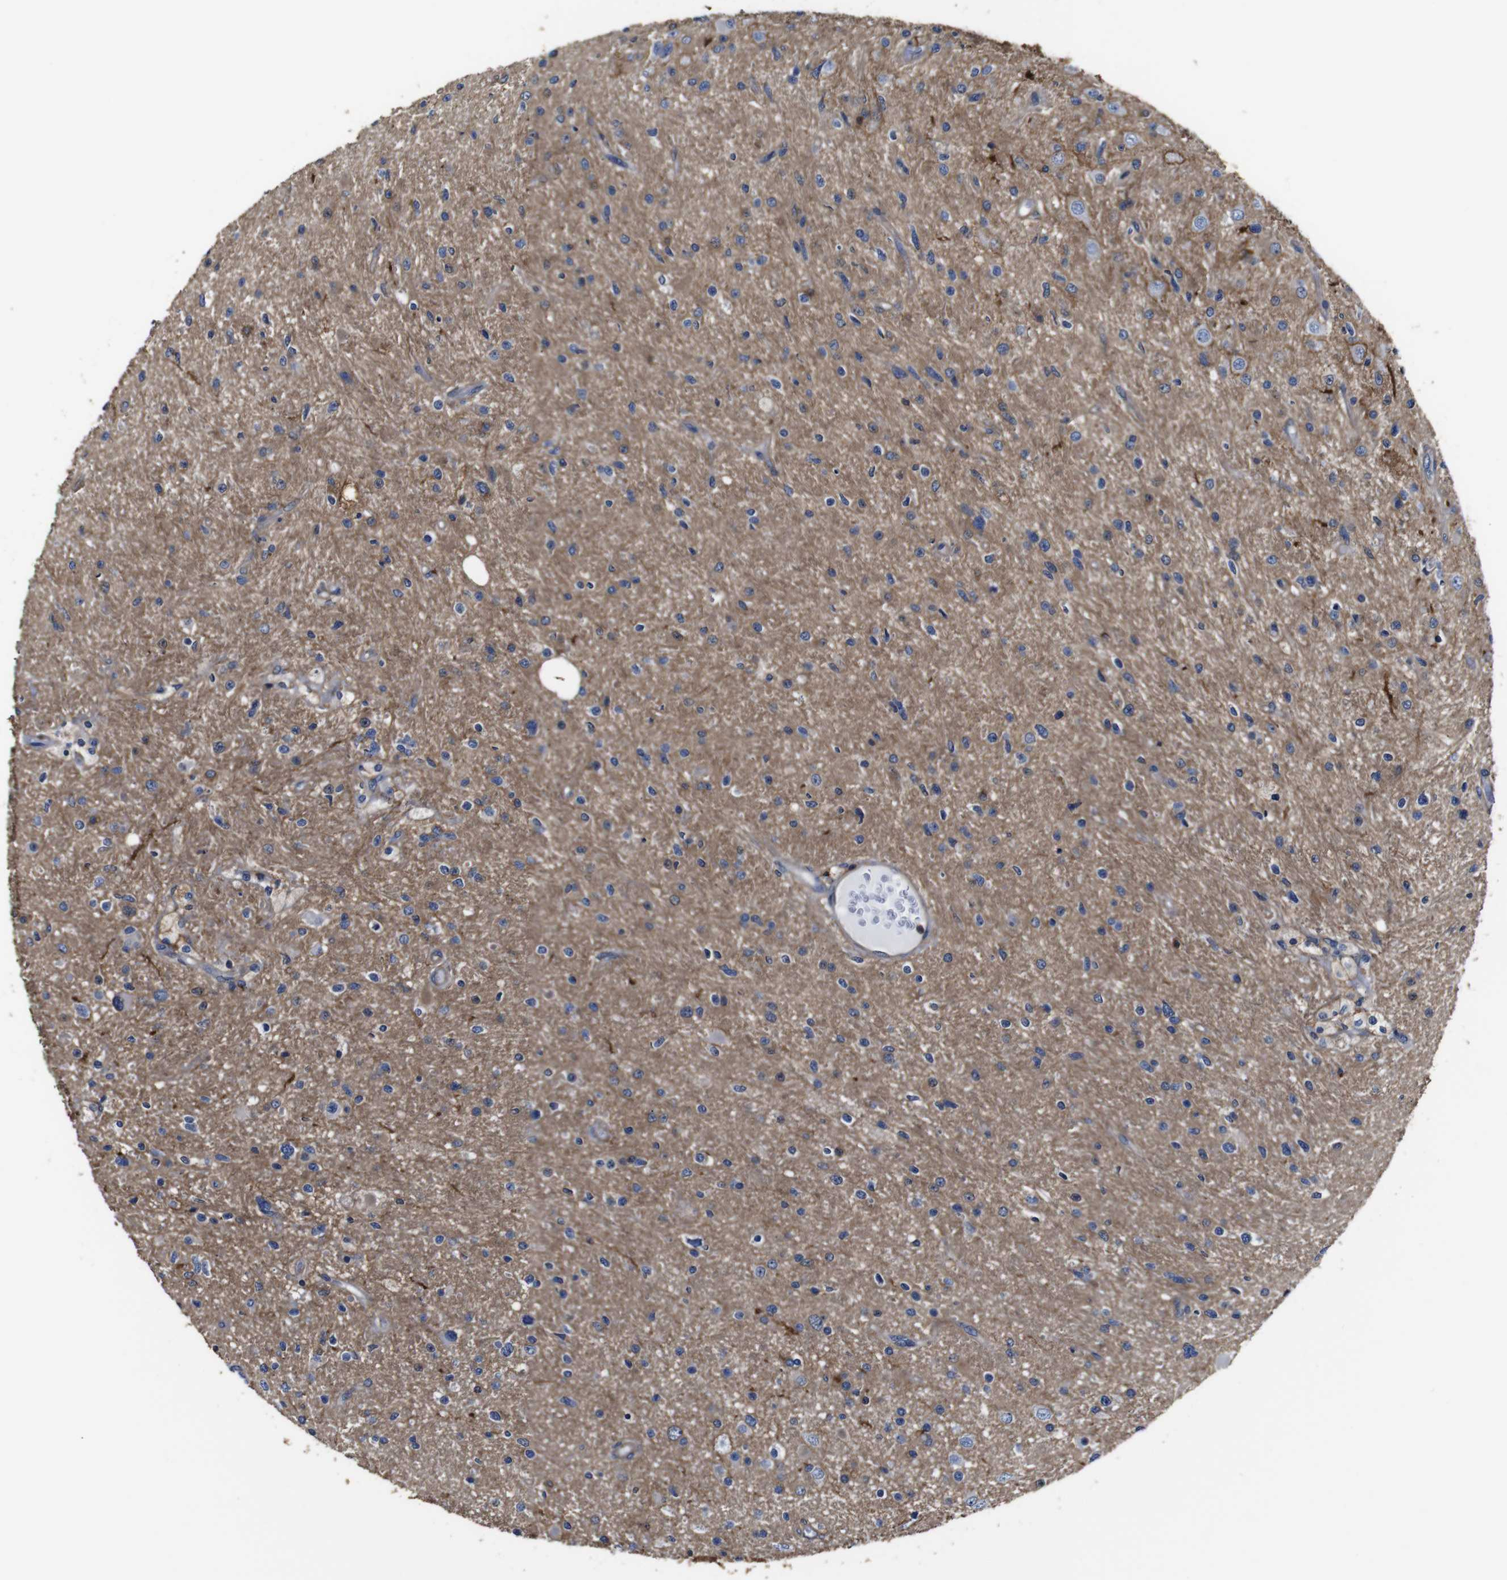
{"staining": {"intensity": "strong", "quantity": "25%-75%", "location": "cytoplasmic/membranous"}, "tissue": "glioma", "cell_type": "Tumor cells", "image_type": "cancer", "snomed": [{"axis": "morphology", "description": "Glioma, malignant, High grade"}, {"axis": "topography", "description": "Brain"}], "caption": "The immunohistochemical stain highlights strong cytoplasmic/membranous positivity in tumor cells of malignant glioma (high-grade) tissue.", "gene": "PI4KA", "patient": {"sex": "male", "age": 33}}